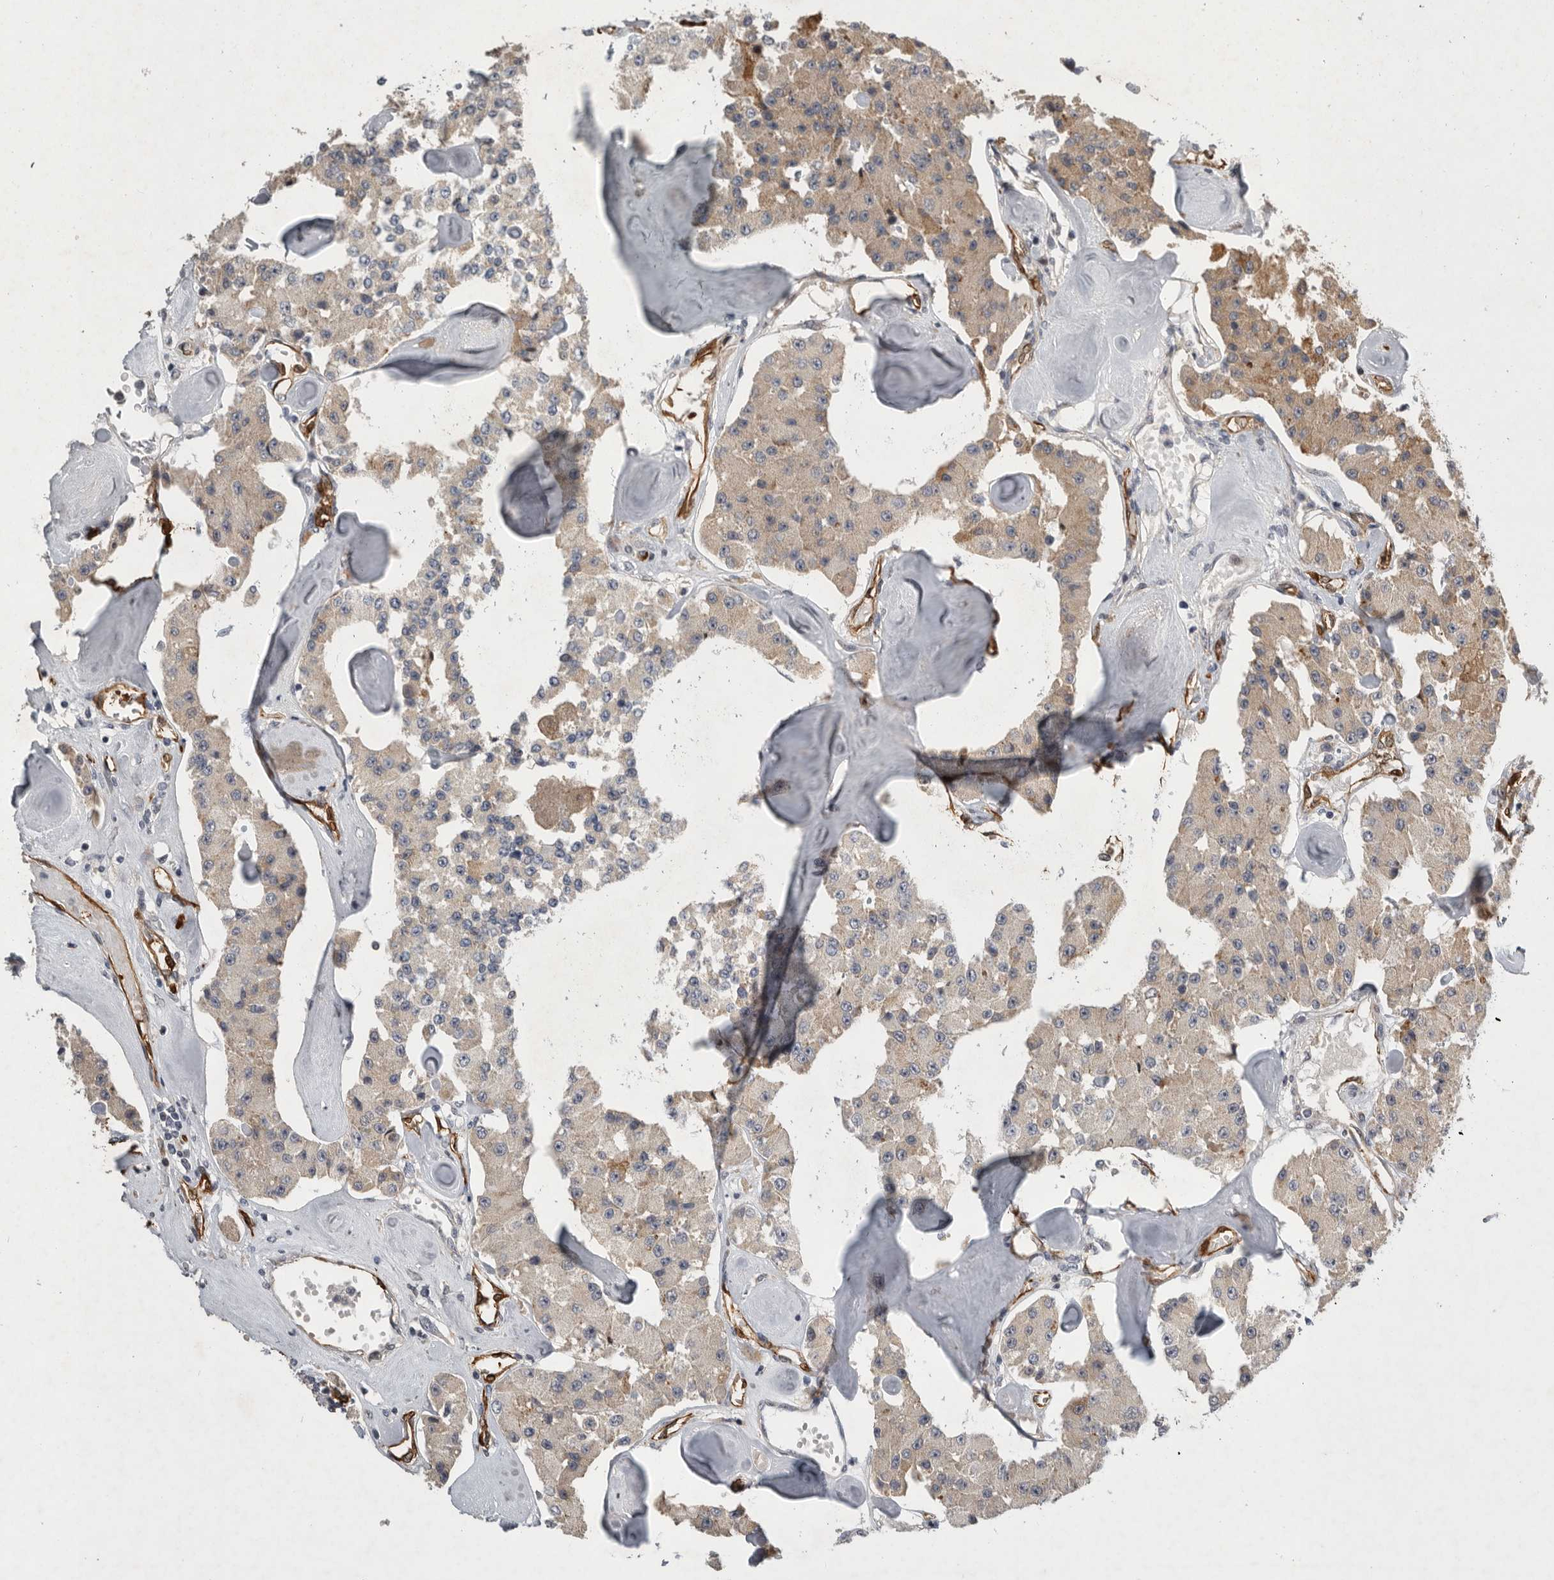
{"staining": {"intensity": "weak", "quantity": "<25%", "location": "cytoplasmic/membranous"}, "tissue": "carcinoid", "cell_type": "Tumor cells", "image_type": "cancer", "snomed": [{"axis": "morphology", "description": "Carcinoid, malignant, NOS"}, {"axis": "topography", "description": "Pancreas"}], "caption": "DAB (3,3'-diaminobenzidine) immunohistochemical staining of carcinoid (malignant) demonstrates no significant staining in tumor cells. (DAB (3,3'-diaminobenzidine) IHC, high magnification).", "gene": "MPDZ", "patient": {"sex": "male", "age": 41}}